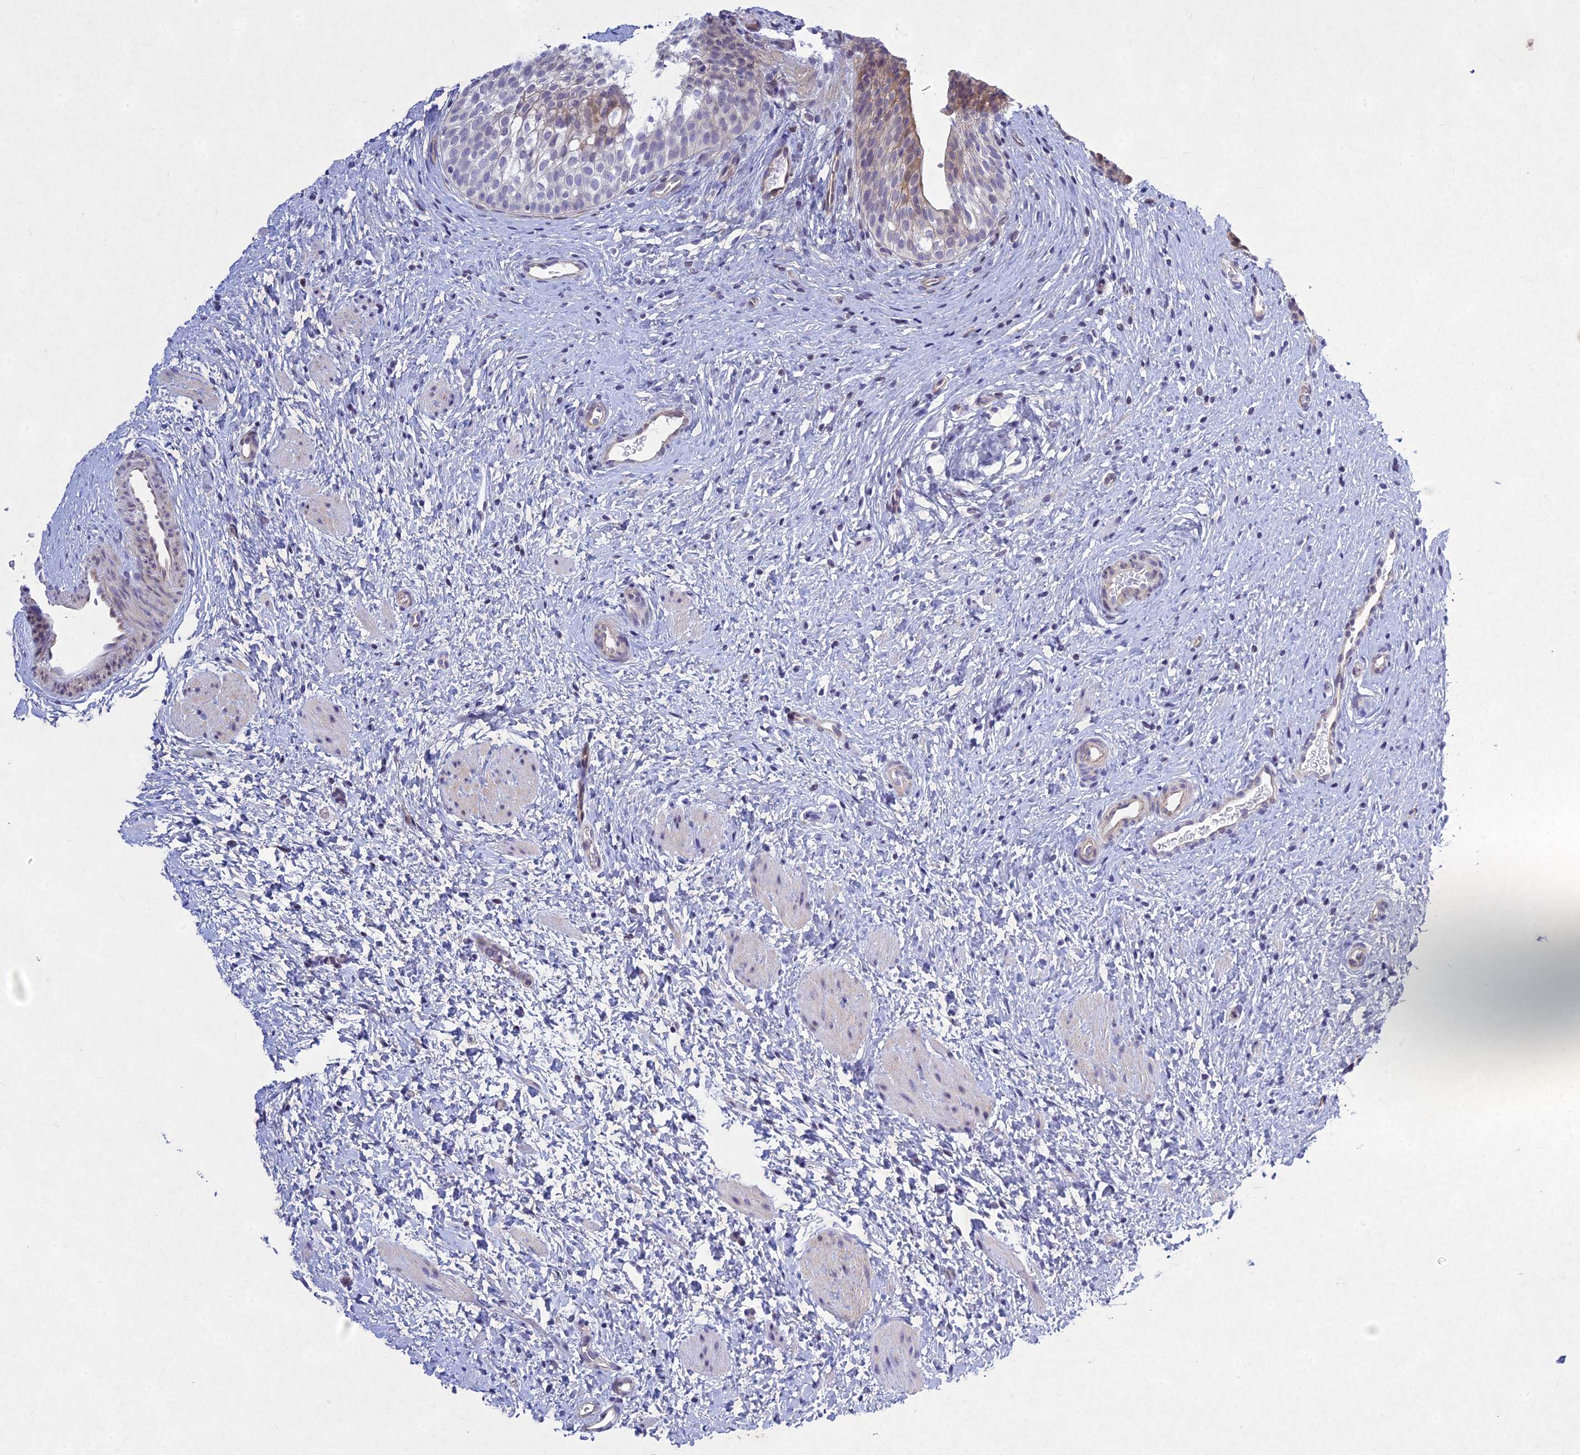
{"staining": {"intensity": "weak", "quantity": "25%-75%", "location": "cytoplasmic/membranous"}, "tissue": "urinary bladder", "cell_type": "Urothelial cells", "image_type": "normal", "snomed": [{"axis": "morphology", "description": "Normal tissue, NOS"}, {"axis": "topography", "description": "Urinary bladder"}], "caption": "Protein staining of normal urinary bladder shows weak cytoplasmic/membranous staining in about 25%-75% of urothelial cells.", "gene": "PTHLH", "patient": {"sex": "male", "age": 1}}